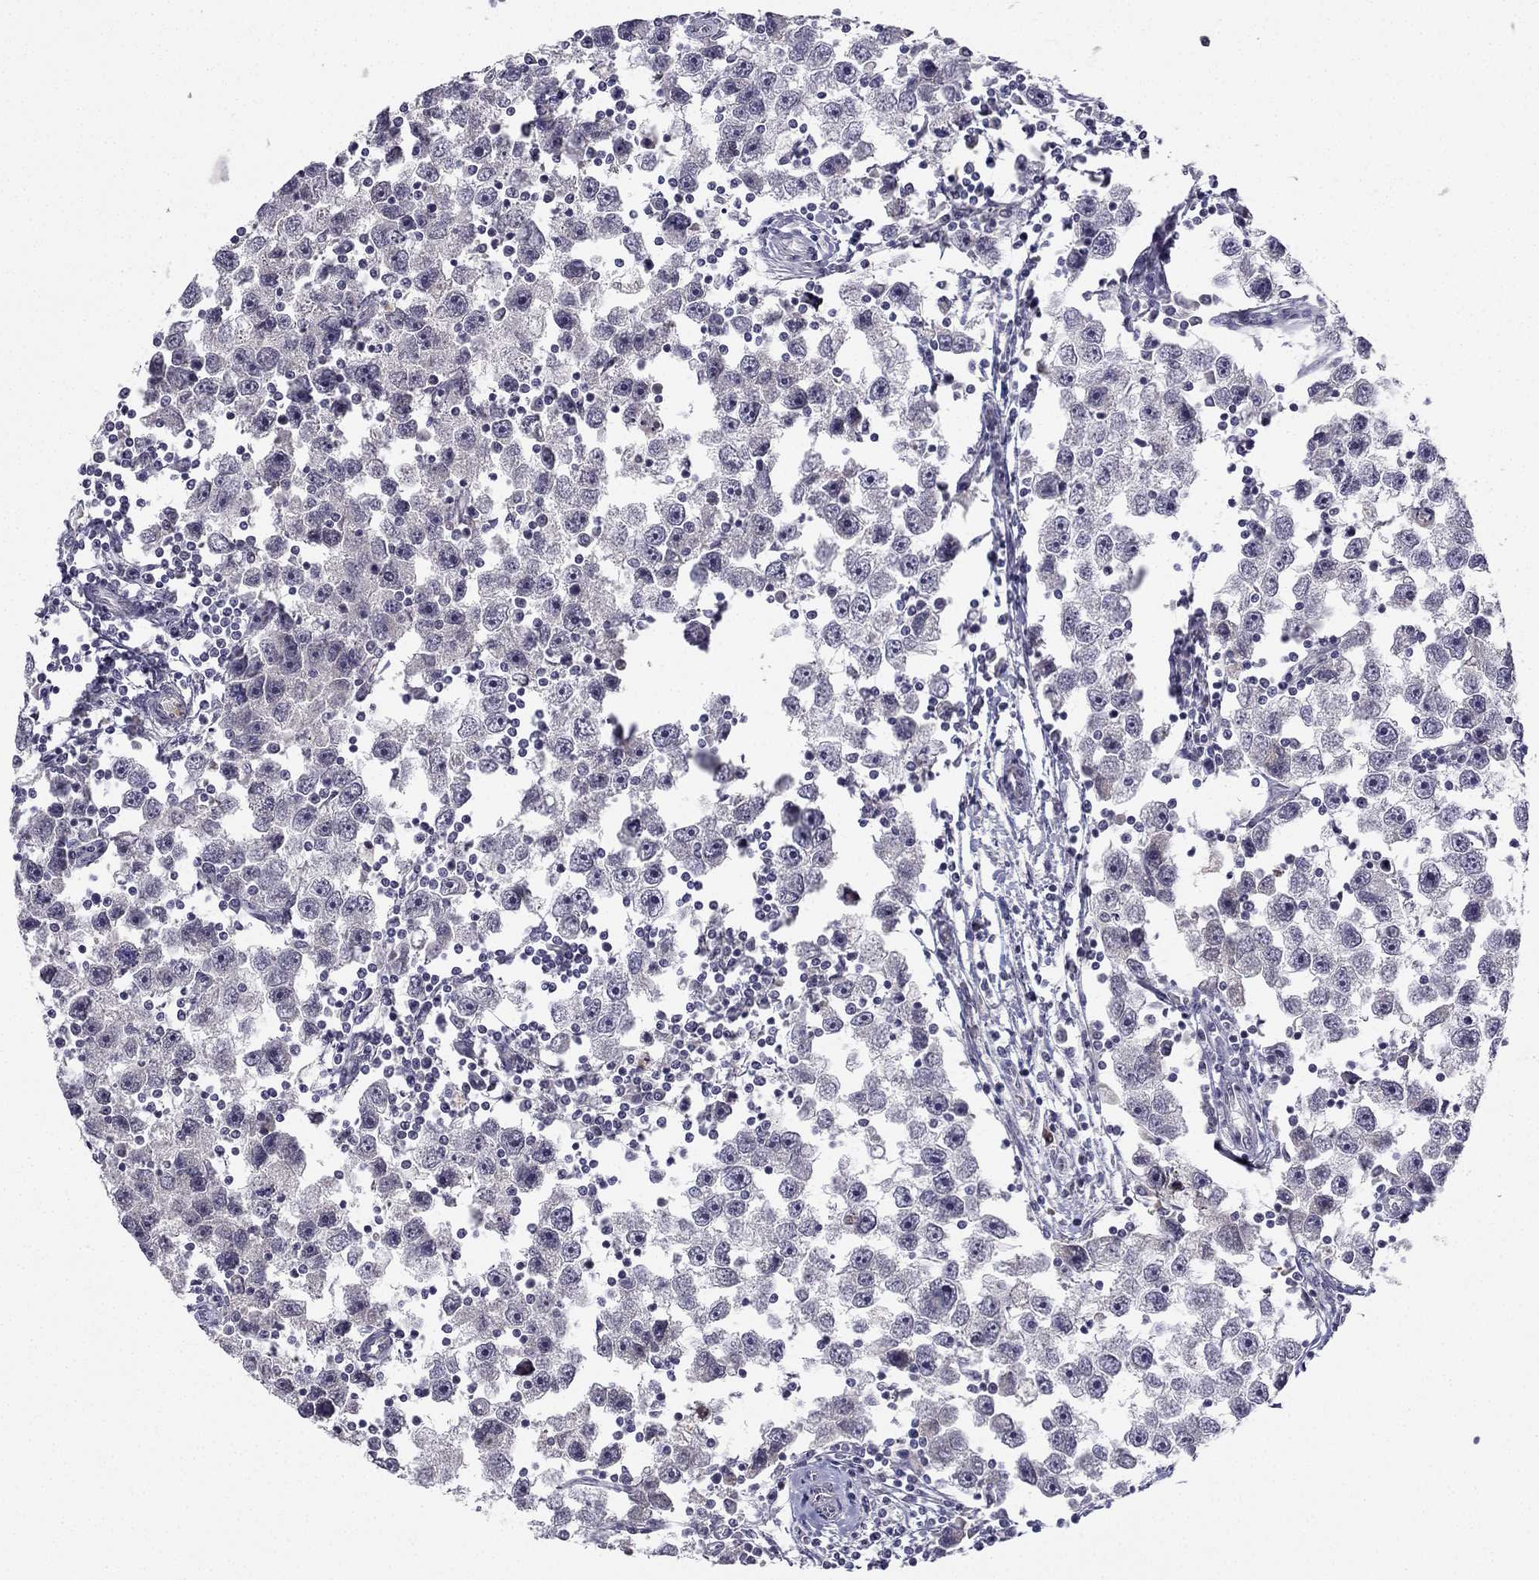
{"staining": {"intensity": "negative", "quantity": "none", "location": "none"}, "tissue": "testis cancer", "cell_type": "Tumor cells", "image_type": "cancer", "snomed": [{"axis": "morphology", "description": "Seminoma, NOS"}, {"axis": "topography", "description": "Testis"}], "caption": "The histopathology image displays no significant positivity in tumor cells of seminoma (testis). (Immunohistochemistry, brightfield microscopy, high magnification).", "gene": "CHST8", "patient": {"sex": "male", "age": 30}}